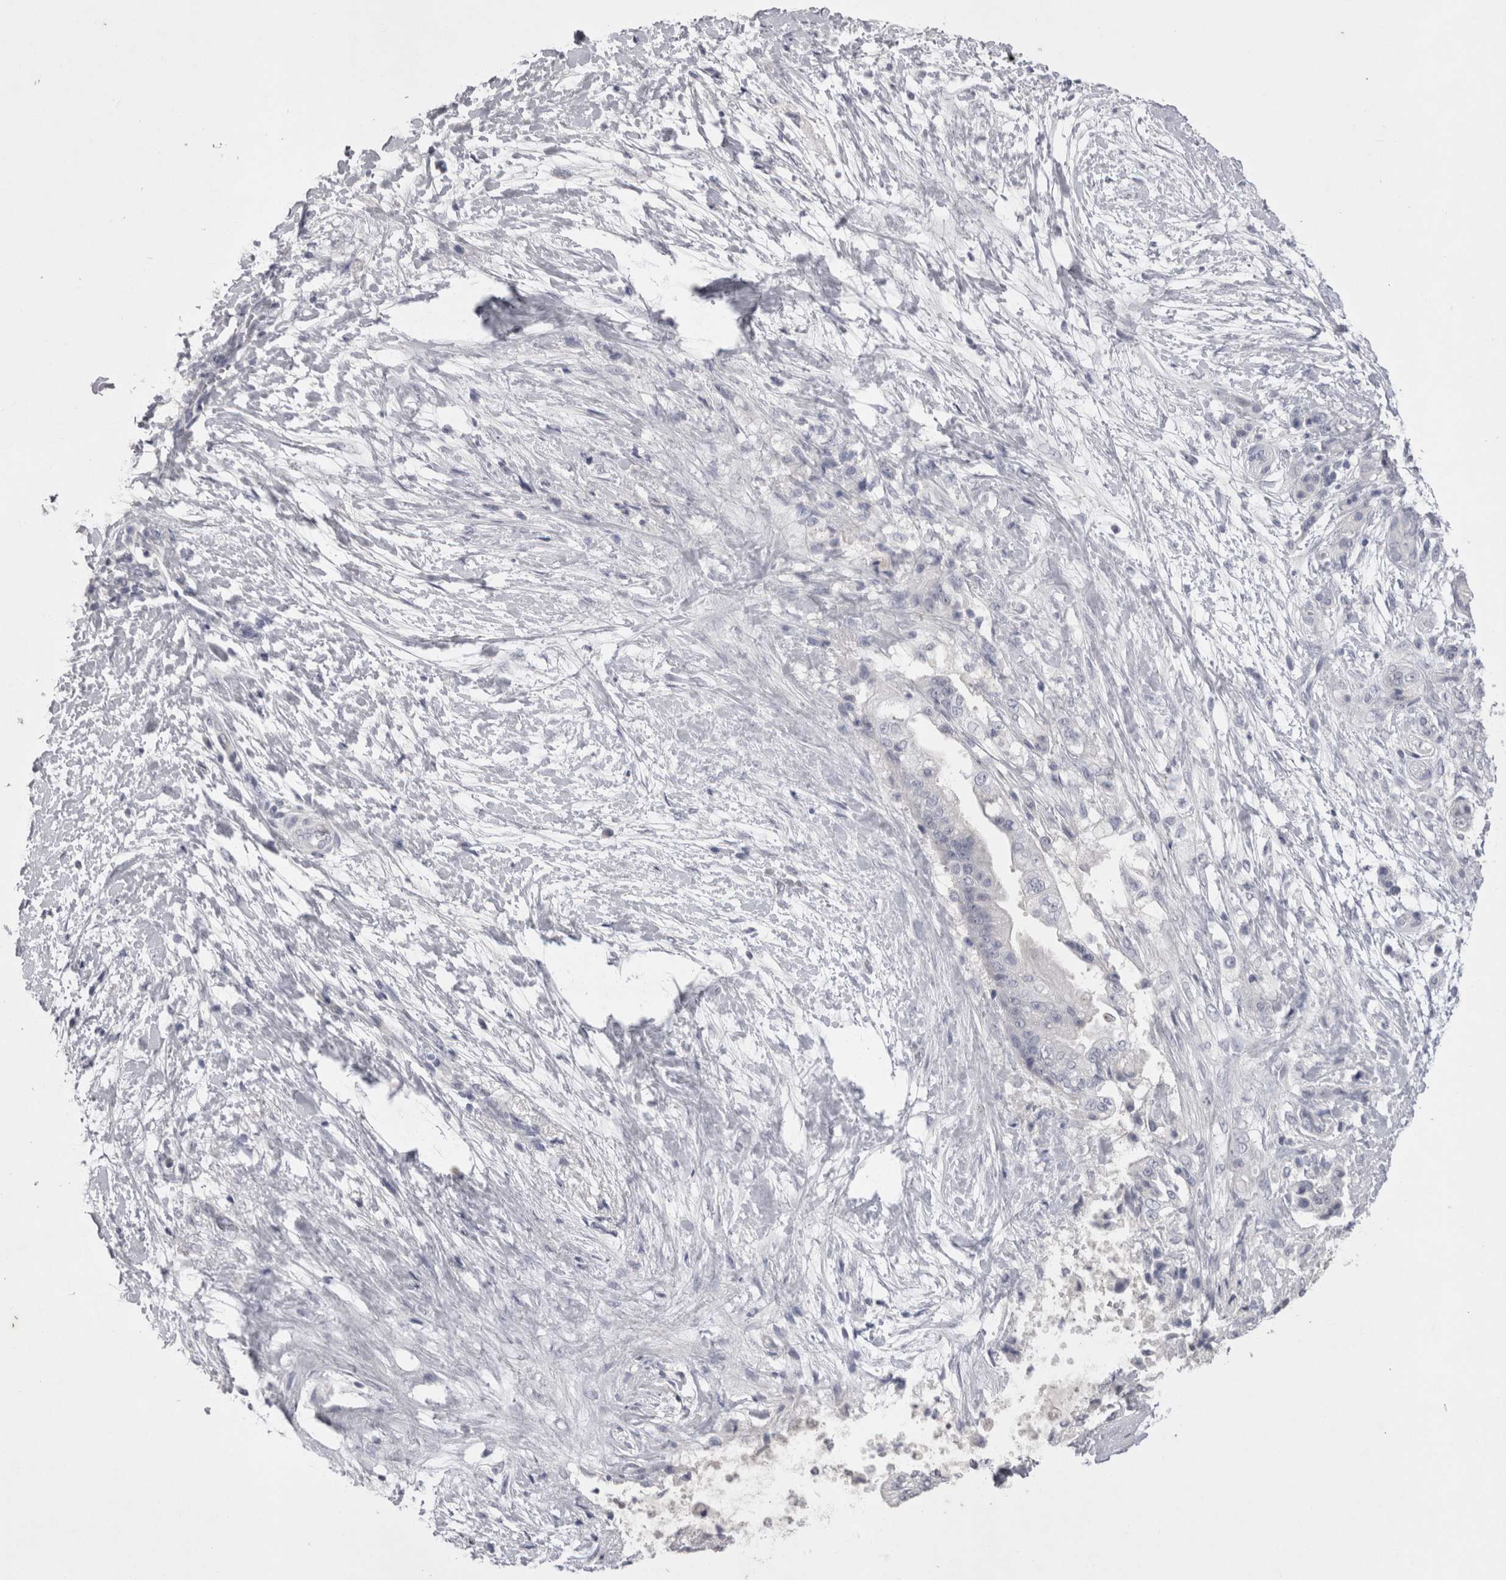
{"staining": {"intensity": "negative", "quantity": "none", "location": "none"}, "tissue": "pancreatic cancer", "cell_type": "Tumor cells", "image_type": "cancer", "snomed": [{"axis": "morphology", "description": "Adenocarcinoma, NOS"}, {"axis": "topography", "description": "Pancreas"}], "caption": "Tumor cells show no significant staining in adenocarcinoma (pancreatic). Nuclei are stained in blue.", "gene": "ADAM2", "patient": {"sex": "male", "age": 59}}